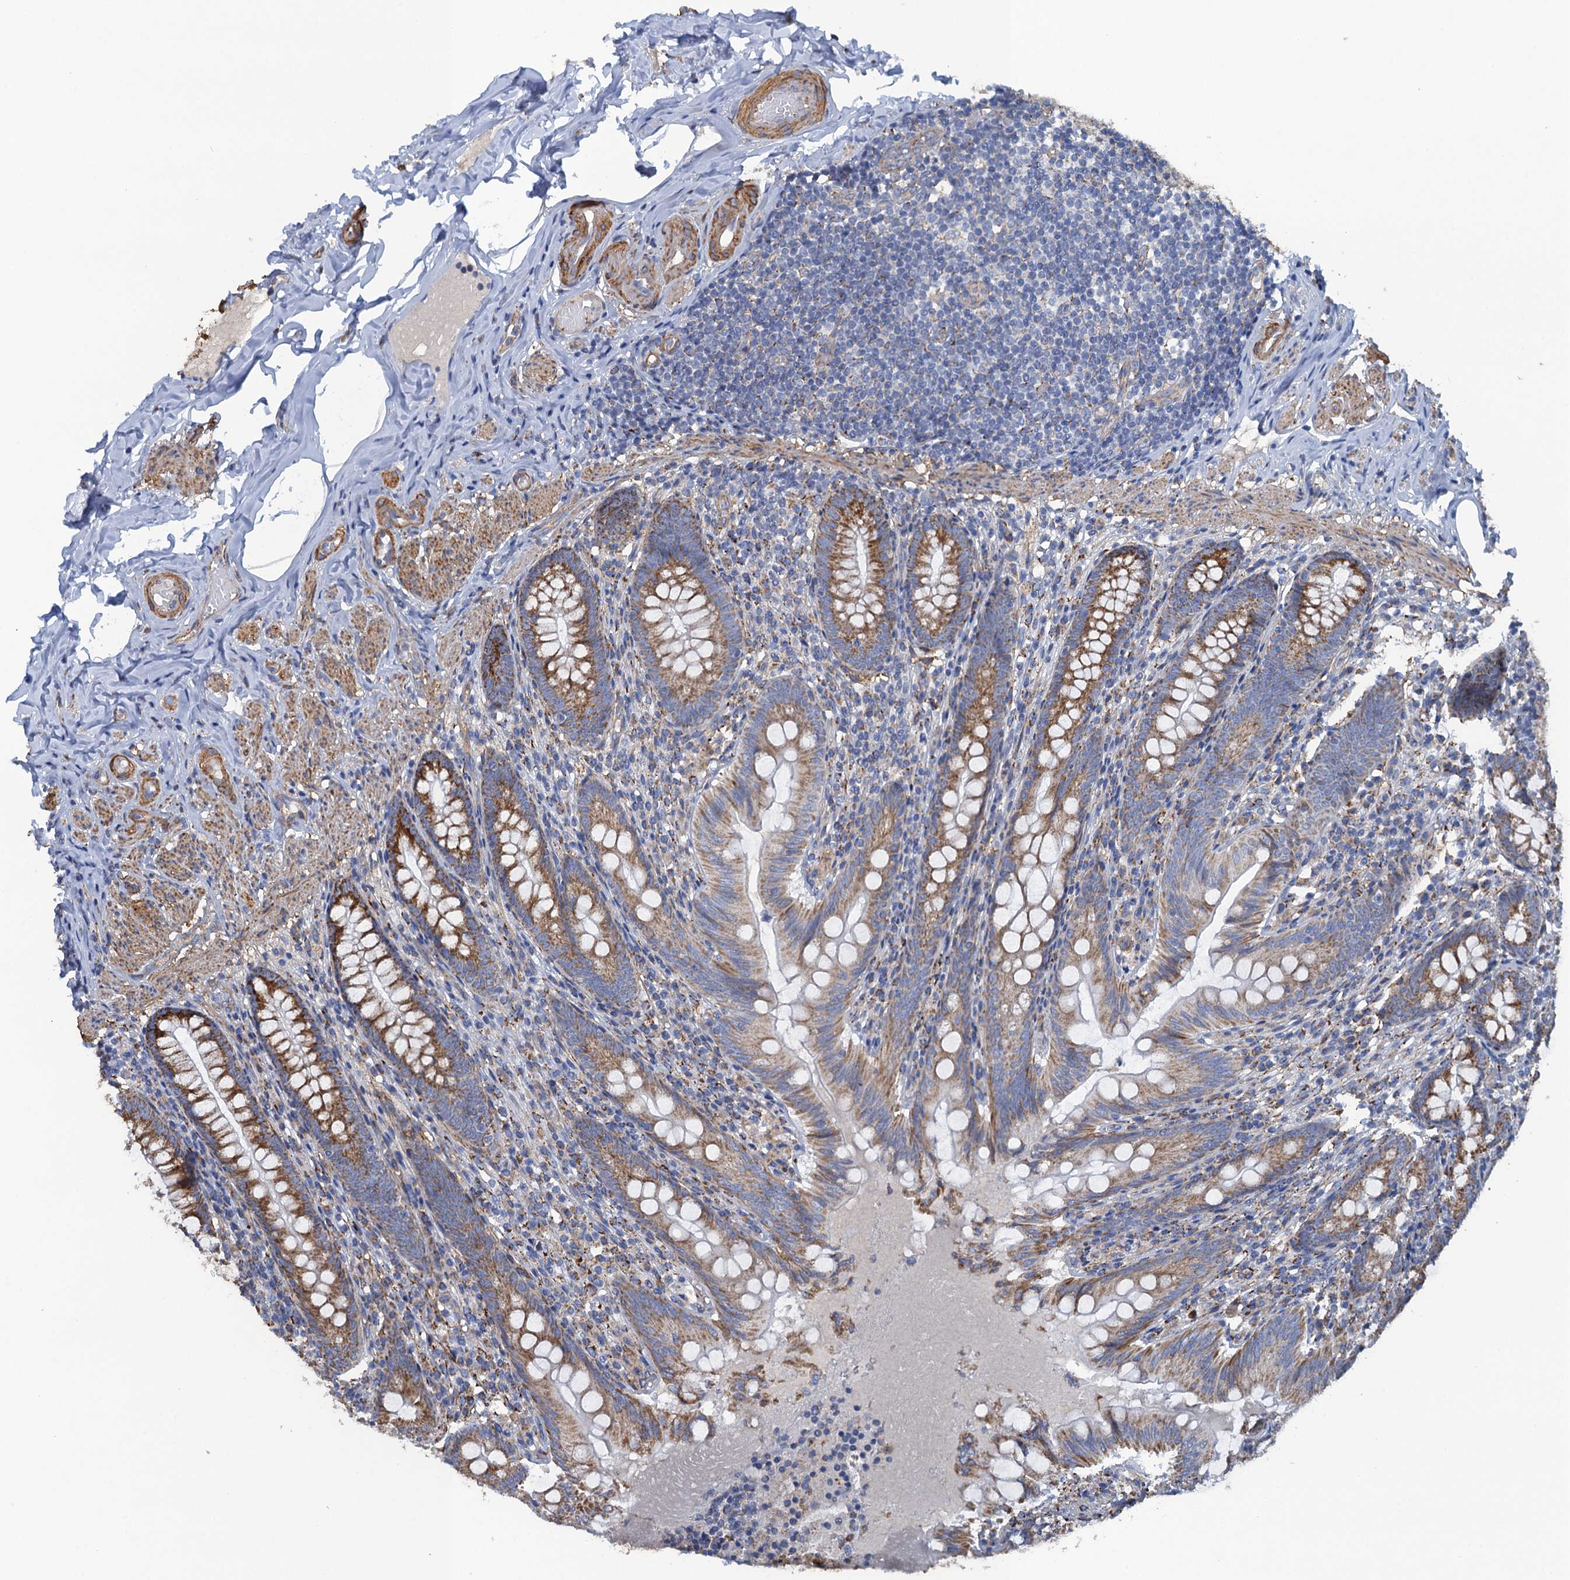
{"staining": {"intensity": "moderate", "quantity": "25%-75%", "location": "cytoplasmic/membranous"}, "tissue": "appendix", "cell_type": "Glandular cells", "image_type": "normal", "snomed": [{"axis": "morphology", "description": "Normal tissue, NOS"}, {"axis": "topography", "description": "Appendix"}], "caption": "About 25%-75% of glandular cells in normal appendix show moderate cytoplasmic/membranous protein expression as visualized by brown immunohistochemical staining.", "gene": "ENSG00000260643", "patient": {"sex": "male", "age": 55}}